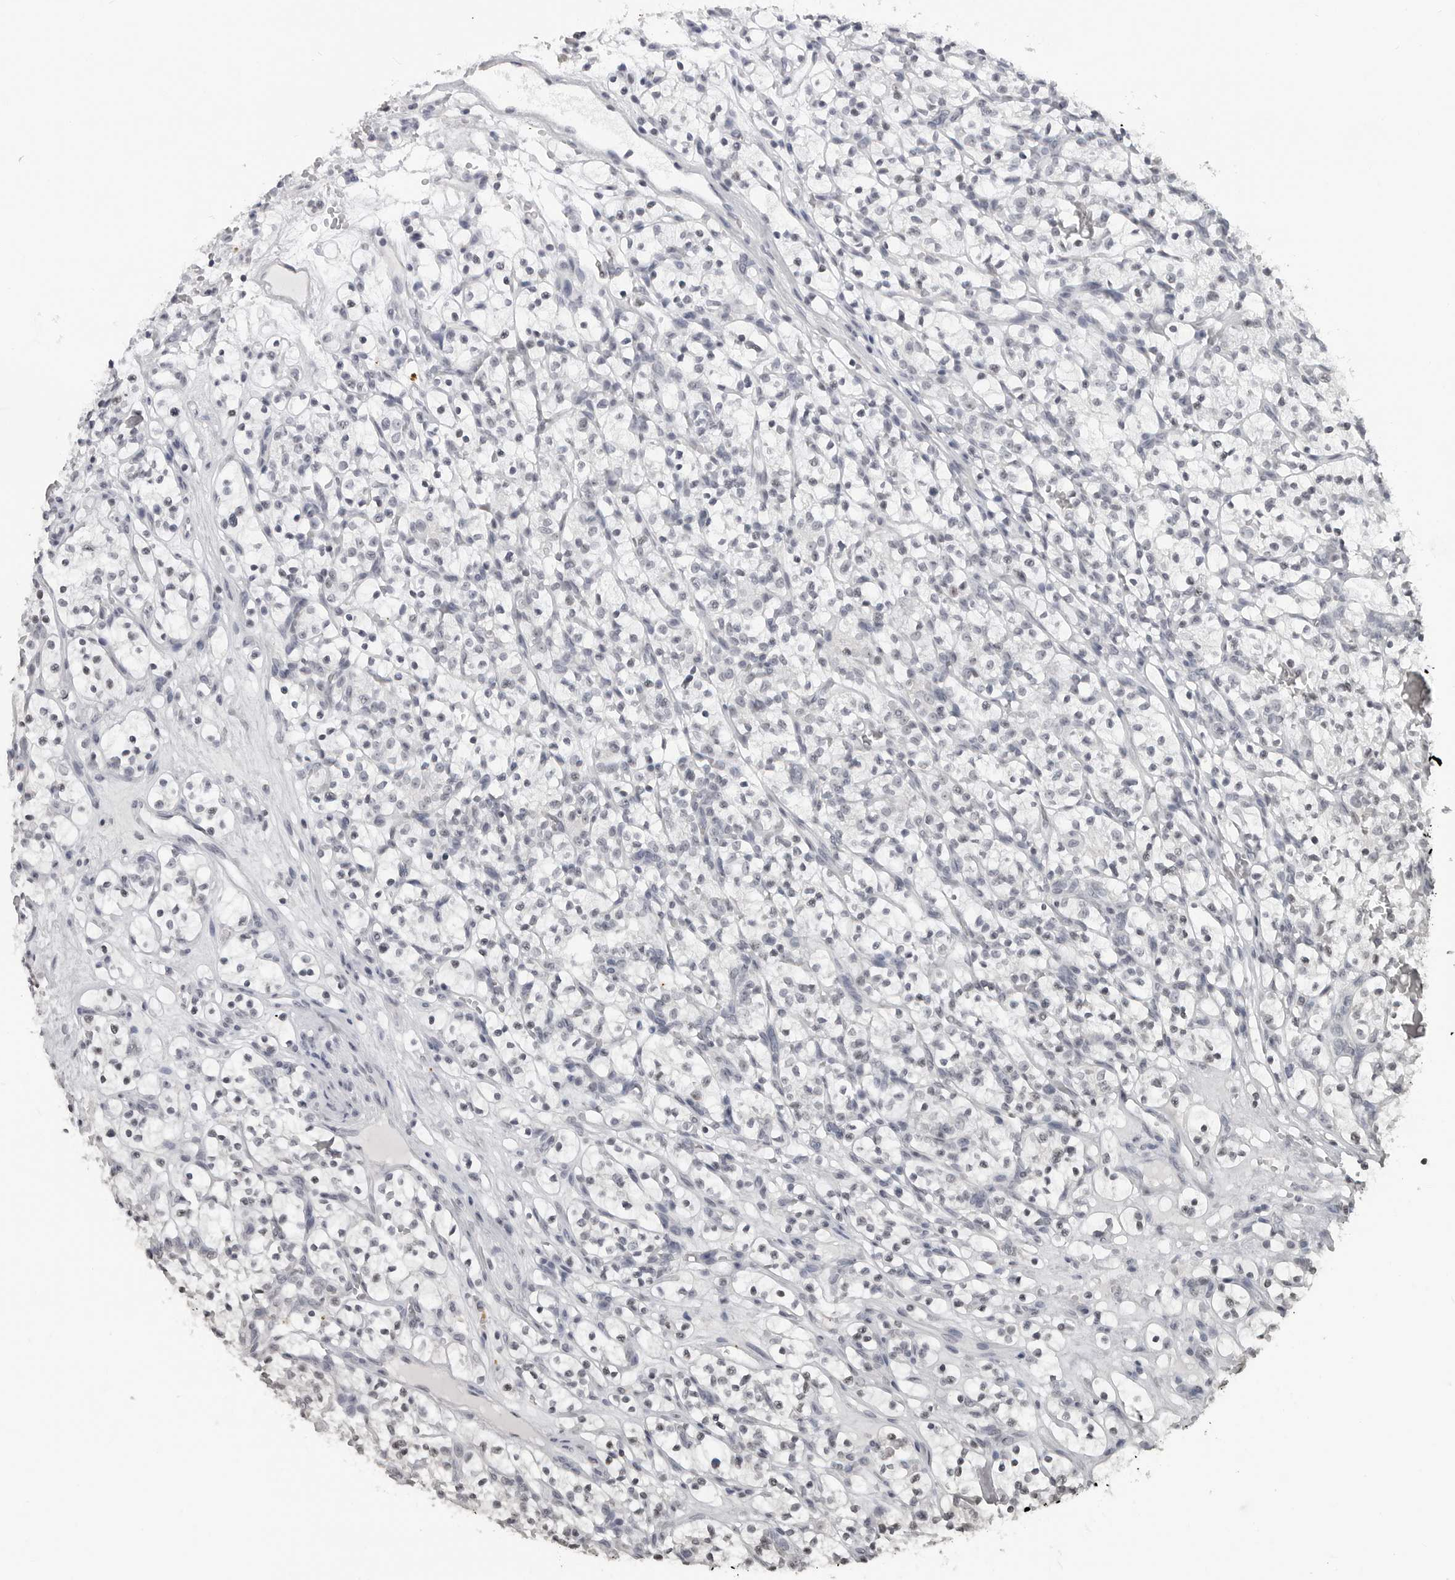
{"staining": {"intensity": "negative", "quantity": "none", "location": "none"}, "tissue": "renal cancer", "cell_type": "Tumor cells", "image_type": "cancer", "snomed": [{"axis": "morphology", "description": "Adenocarcinoma, NOS"}, {"axis": "topography", "description": "Kidney"}], "caption": "Immunohistochemistry photomicrograph of human renal adenocarcinoma stained for a protein (brown), which shows no expression in tumor cells.", "gene": "DDX54", "patient": {"sex": "female", "age": 57}}